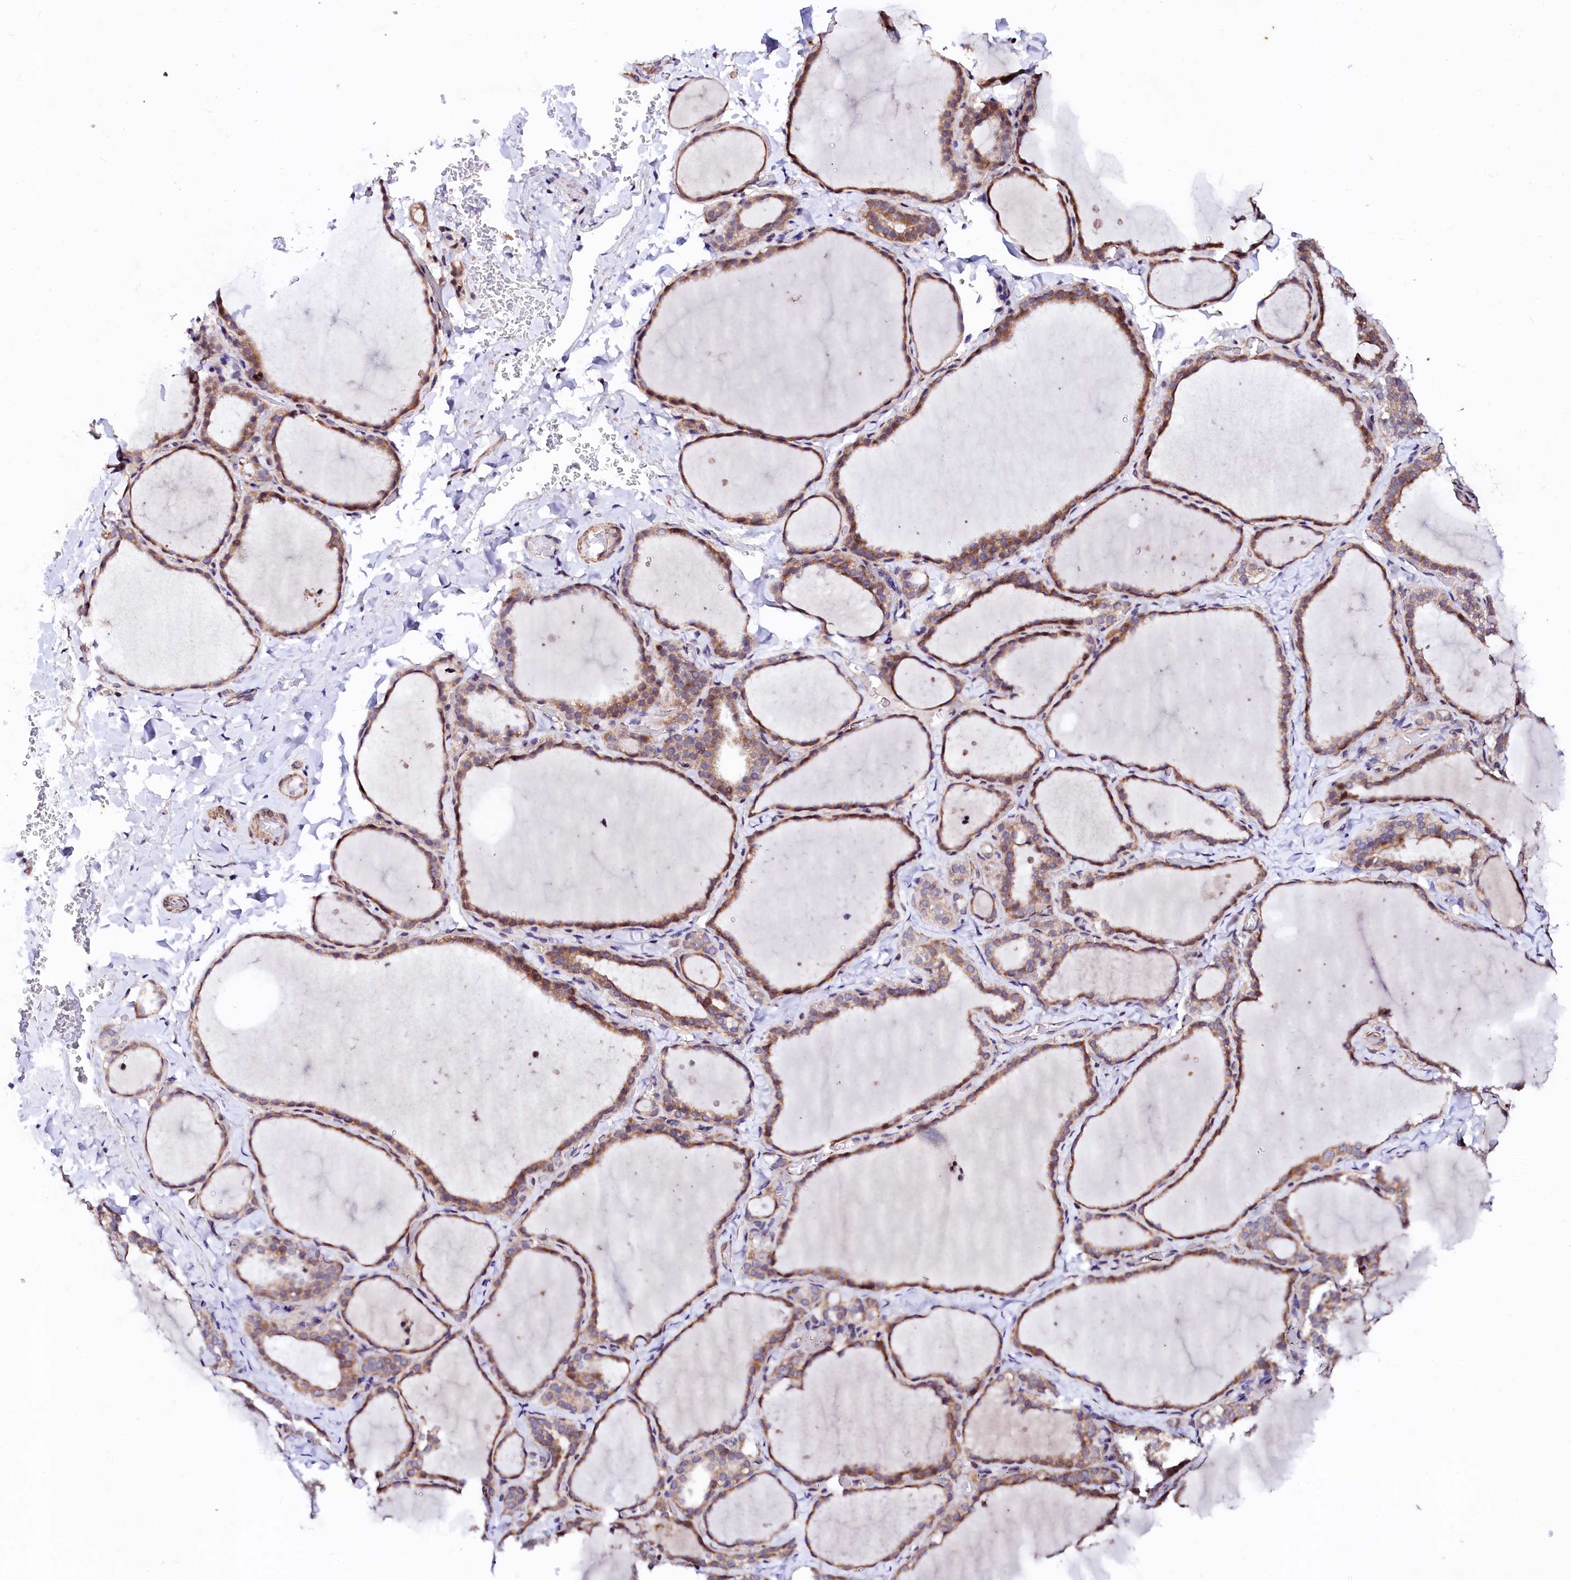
{"staining": {"intensity": "moderate", "quantity": ">75%", "location": "cytoplasmic/membranous"}, "tissue": "thyroid gland", "cell_type": "Glandular cells", "image_type": "normal", "snomed": [{"axis": "morphology", "description": "Normal tissue, NOS"}, {"axis": "topography", "description": "Thyroid gland"}], "caption": "Moderate cytoplasmic/membranous positivity is present in approximately >75% of glandular cells in normal thyroid gland. The staining was performed using DAB to visualize the protein expression in brown, while the nuclei were stained in blue with hematoxylin (Magnification: 20x).", "gene": "GPR176", "patient": {"sex": "female", "age": 22}}